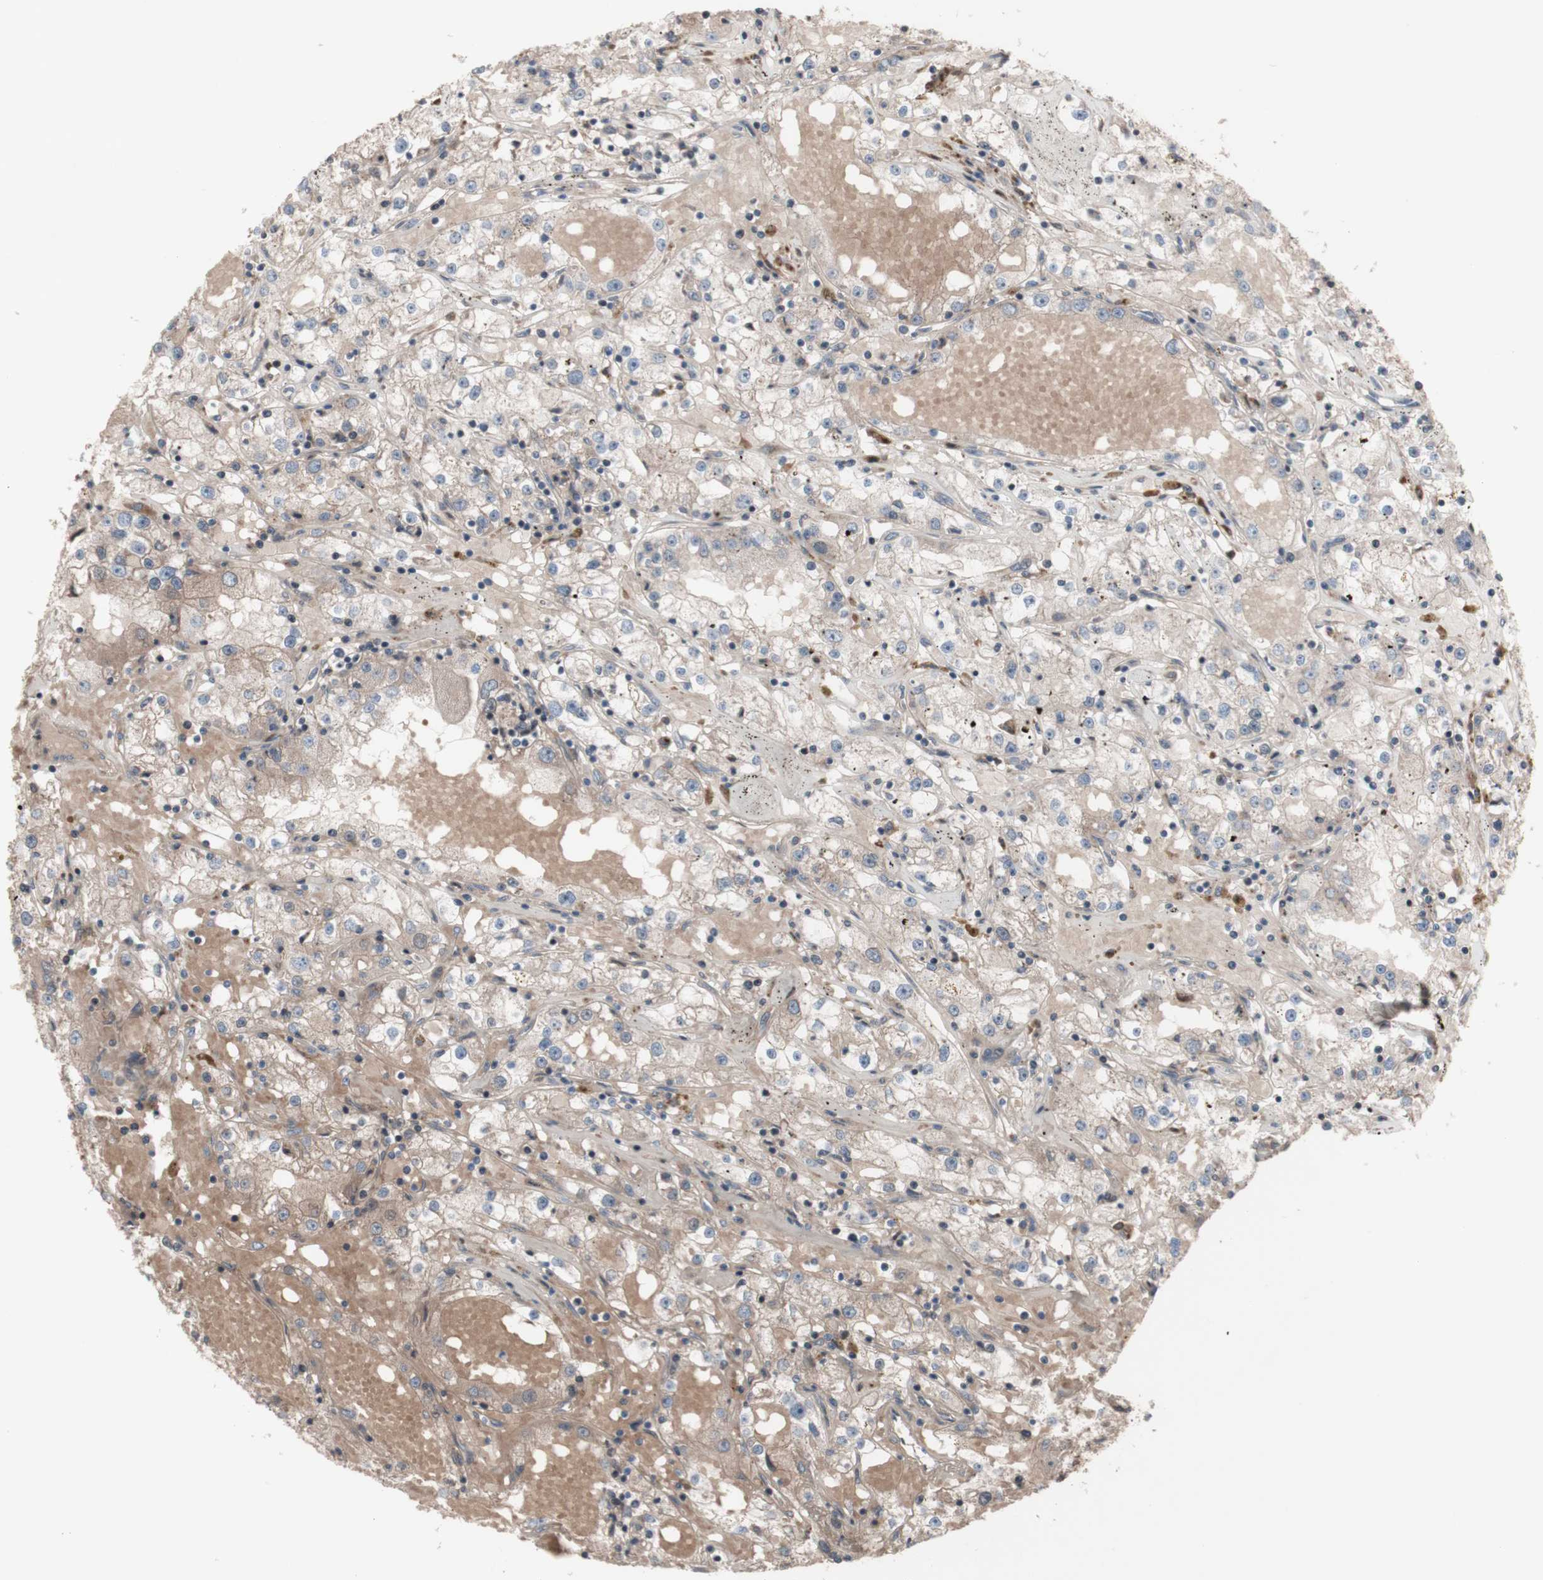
{"staining": {"intensity": "weak", "quantity": ">75%", "location": "cytoplasmic/membranous"}, "tissue": "renal cancer", "cell_type": "Tumor cells", "image_type": "cancer", "snomed": [{"axis": "morphology", "description": "Adenocarcinoma, NOS"}, {"axis": "topography", "description": "Kidney"}], "caption": "Weak cytoplasmic/membranous protein positivity is appreciated in about >75% of tumor cells in adenocarcinoma (renal).", "gene": "COPB1", "patient": {"sex": "male", "age": 56}}